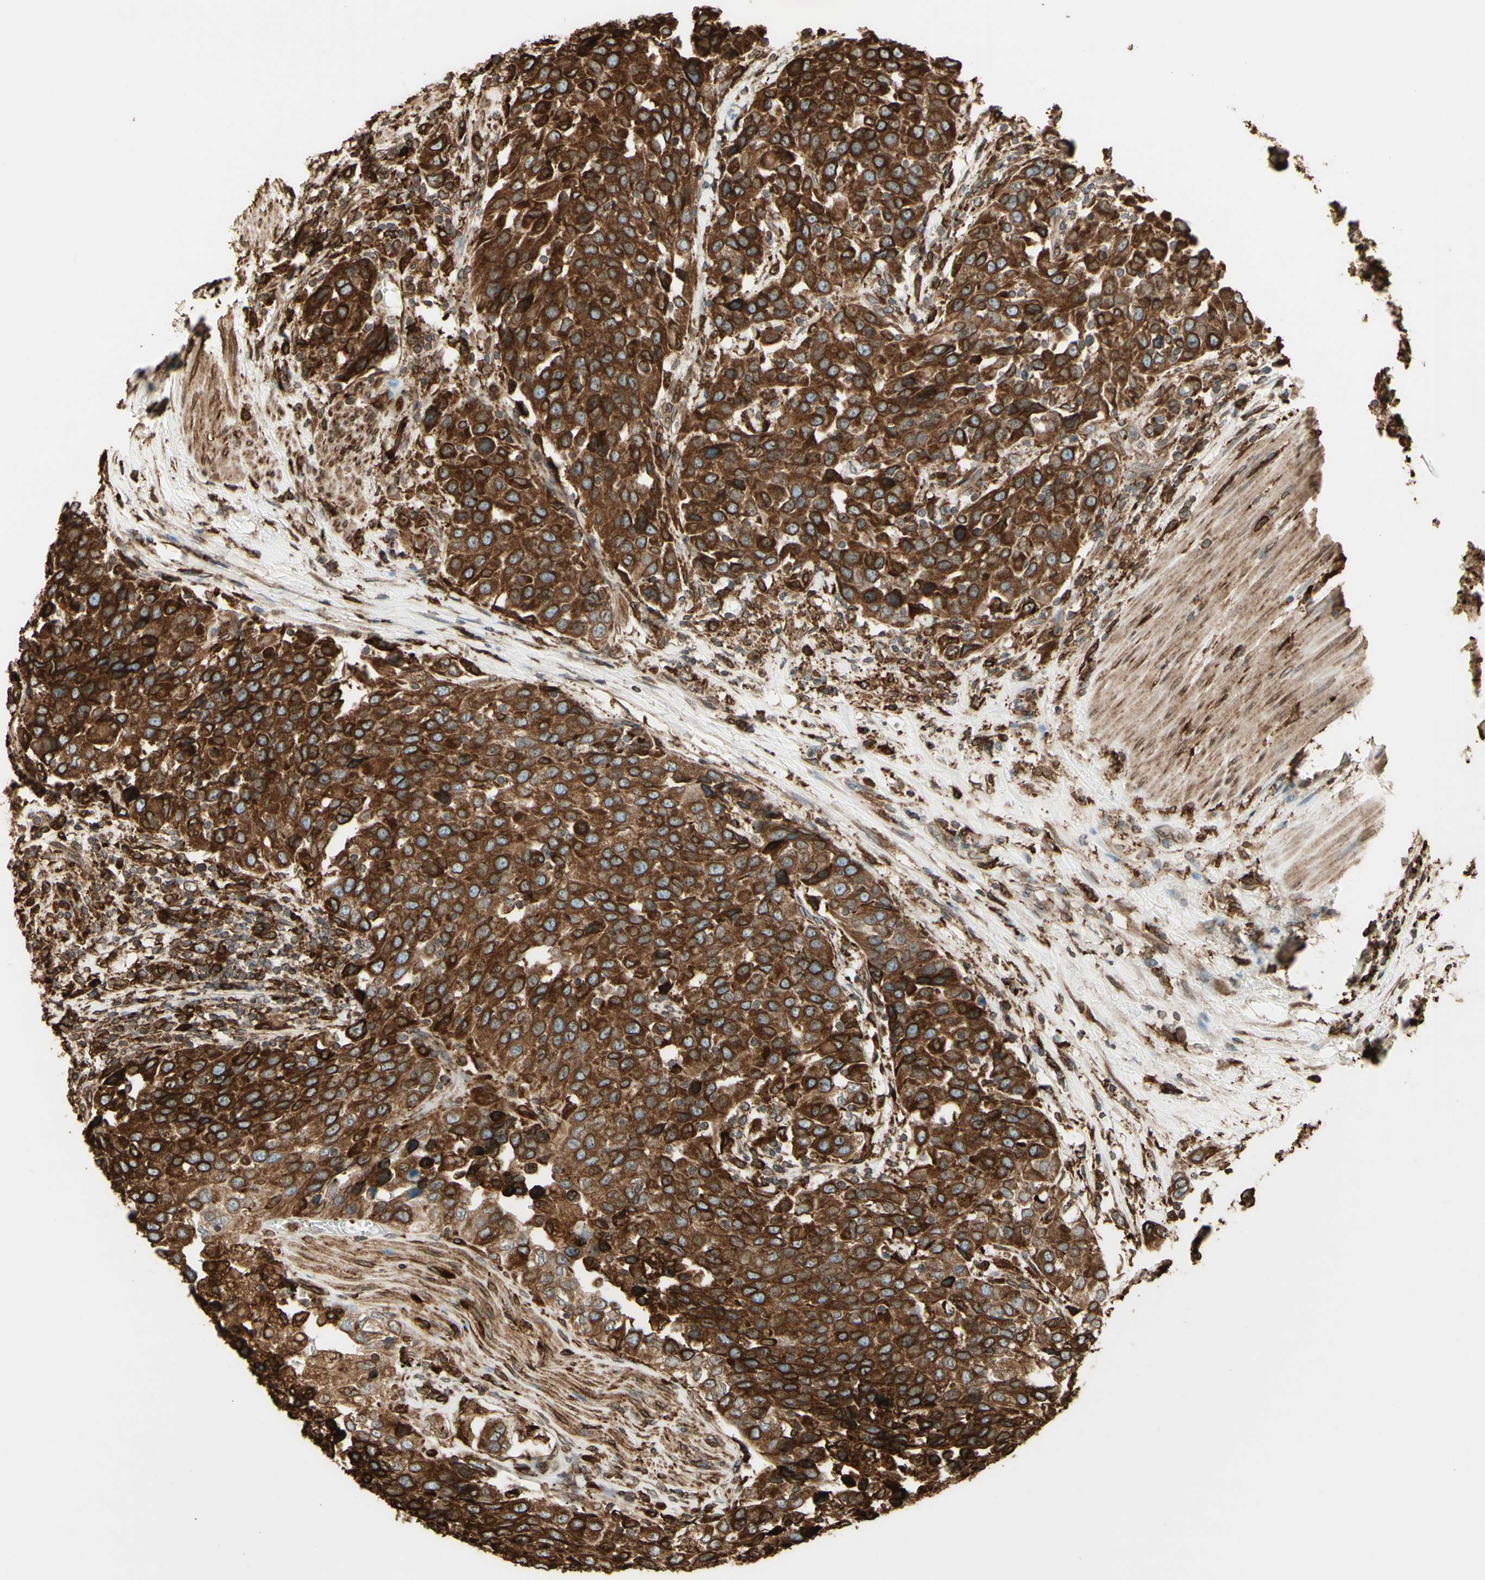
{"staining": {"intensity": "strong", "quantity": ">75%", "location": "cytoplasmic/membranous"}, "tissue": "urothelial cancer", "cell_type": "Tumor cells", "image_type": "cancer", "snomed": [{"axis": "morphology", "description": "Urothelial carcinoma, High grade"}, {"axis": "topography", "description": "Urinary bladder"}], "caption": "The photomicrograph displays staining of urothelial cancer, revealing strong cytoplasmic/membranous protein staining (brown color) within tumor cells.", "gene": "CANX", "patient": {"sex": "female", "age": 80}}